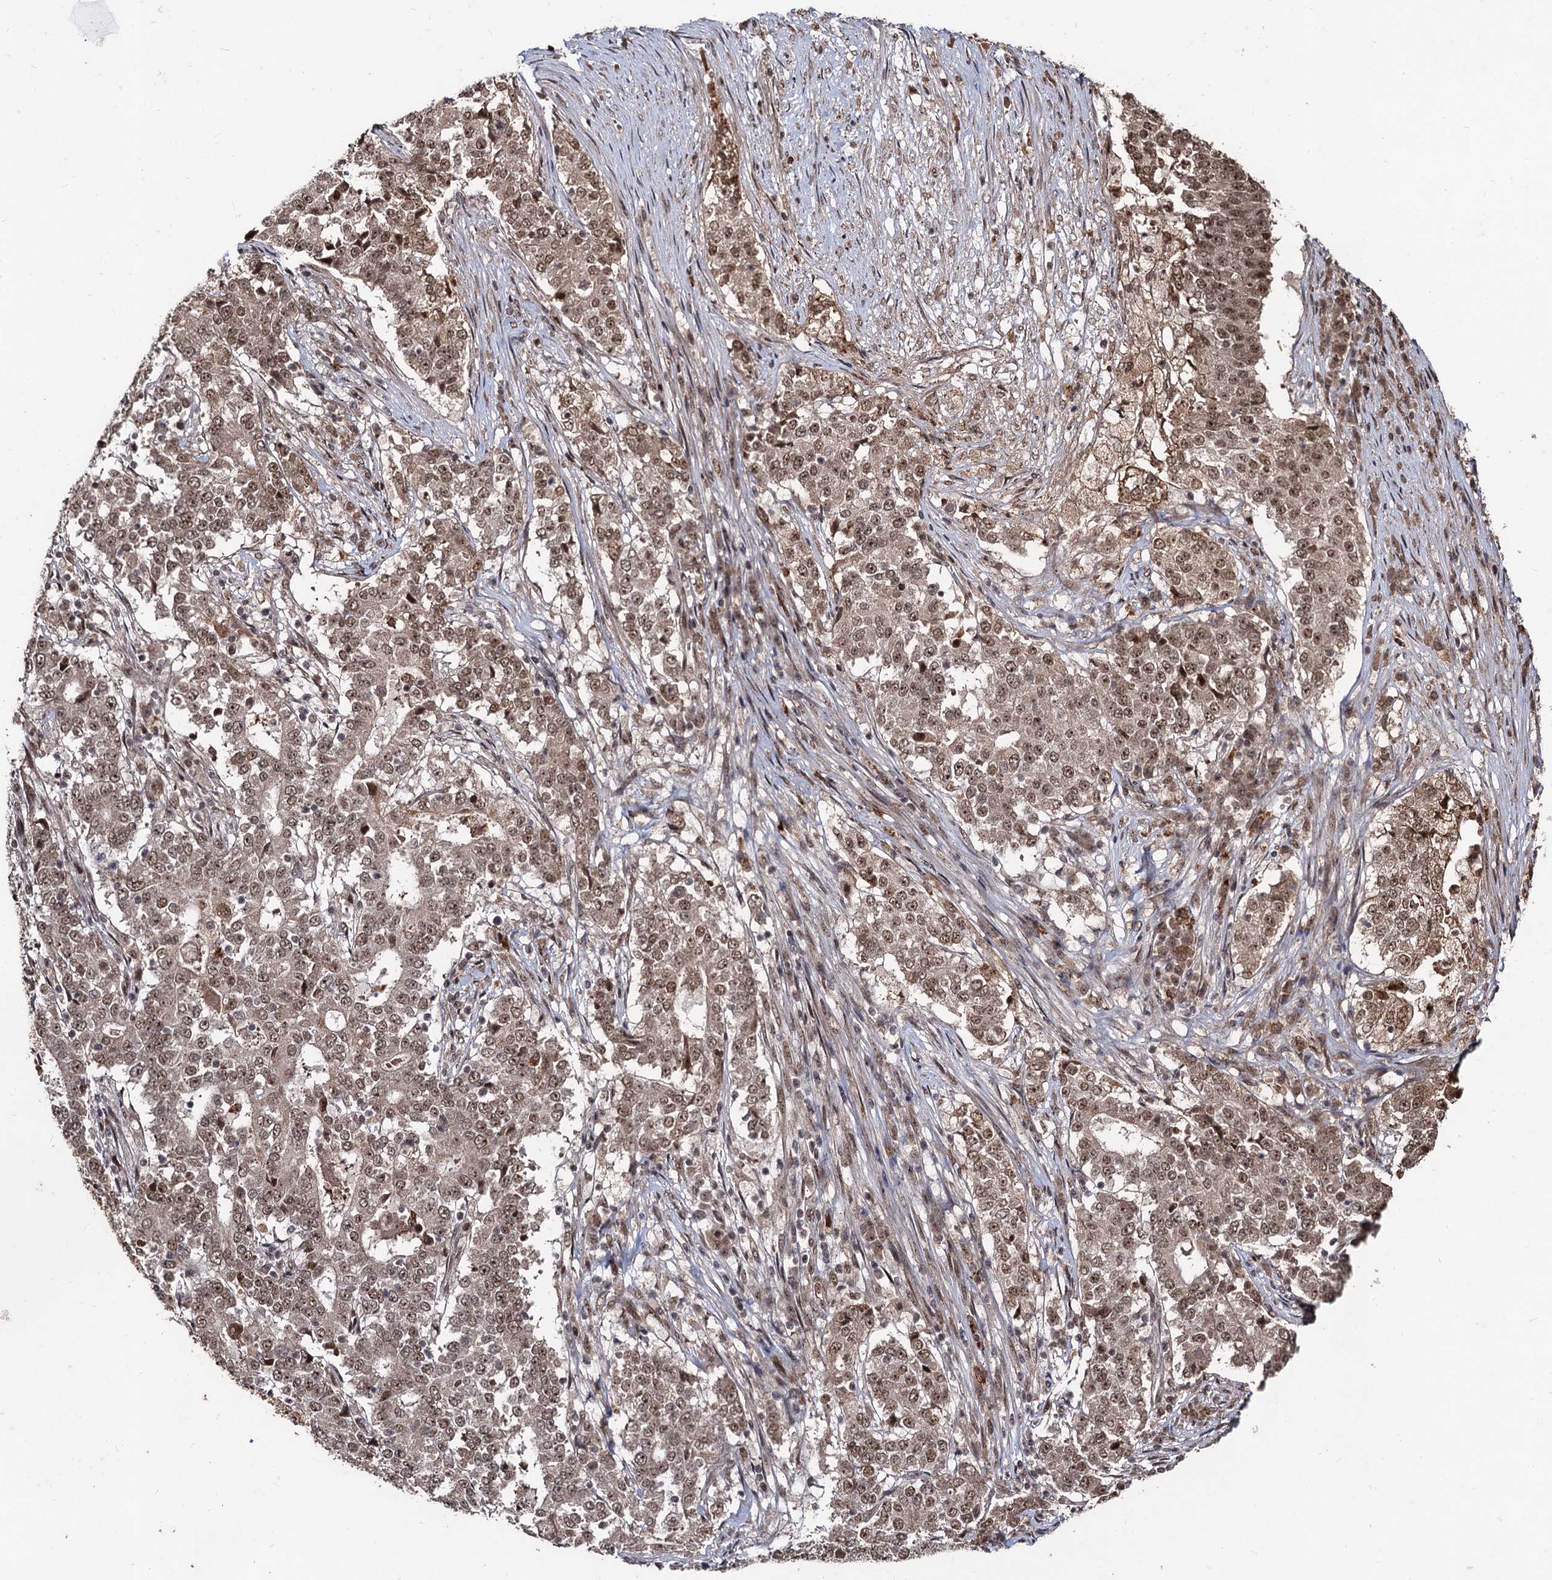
{"staining": {"intensity": "moderate", "quantity": ">75%", "location": "cytoplasmic/membranous,nuclear"}, "tissue": "stomach cancer", "cell_type": "Tumor cells", "image_type": "cancer", "snomed": [{"axis": "morphology", "description": "Adenocarcinoma, NOS"}, {"axis": "topography", "description": "Stomach"}], "caption": "An image showing moderate cytoplasmic/membranous and nuclear positivity in approximately >75% of tumor cells in stomach cancer (adenocarcinoma), as visualized by brown immunohistochemical staining.", "gene": "SFSWAP", "patient": {"sex": "male", "age": 59}}